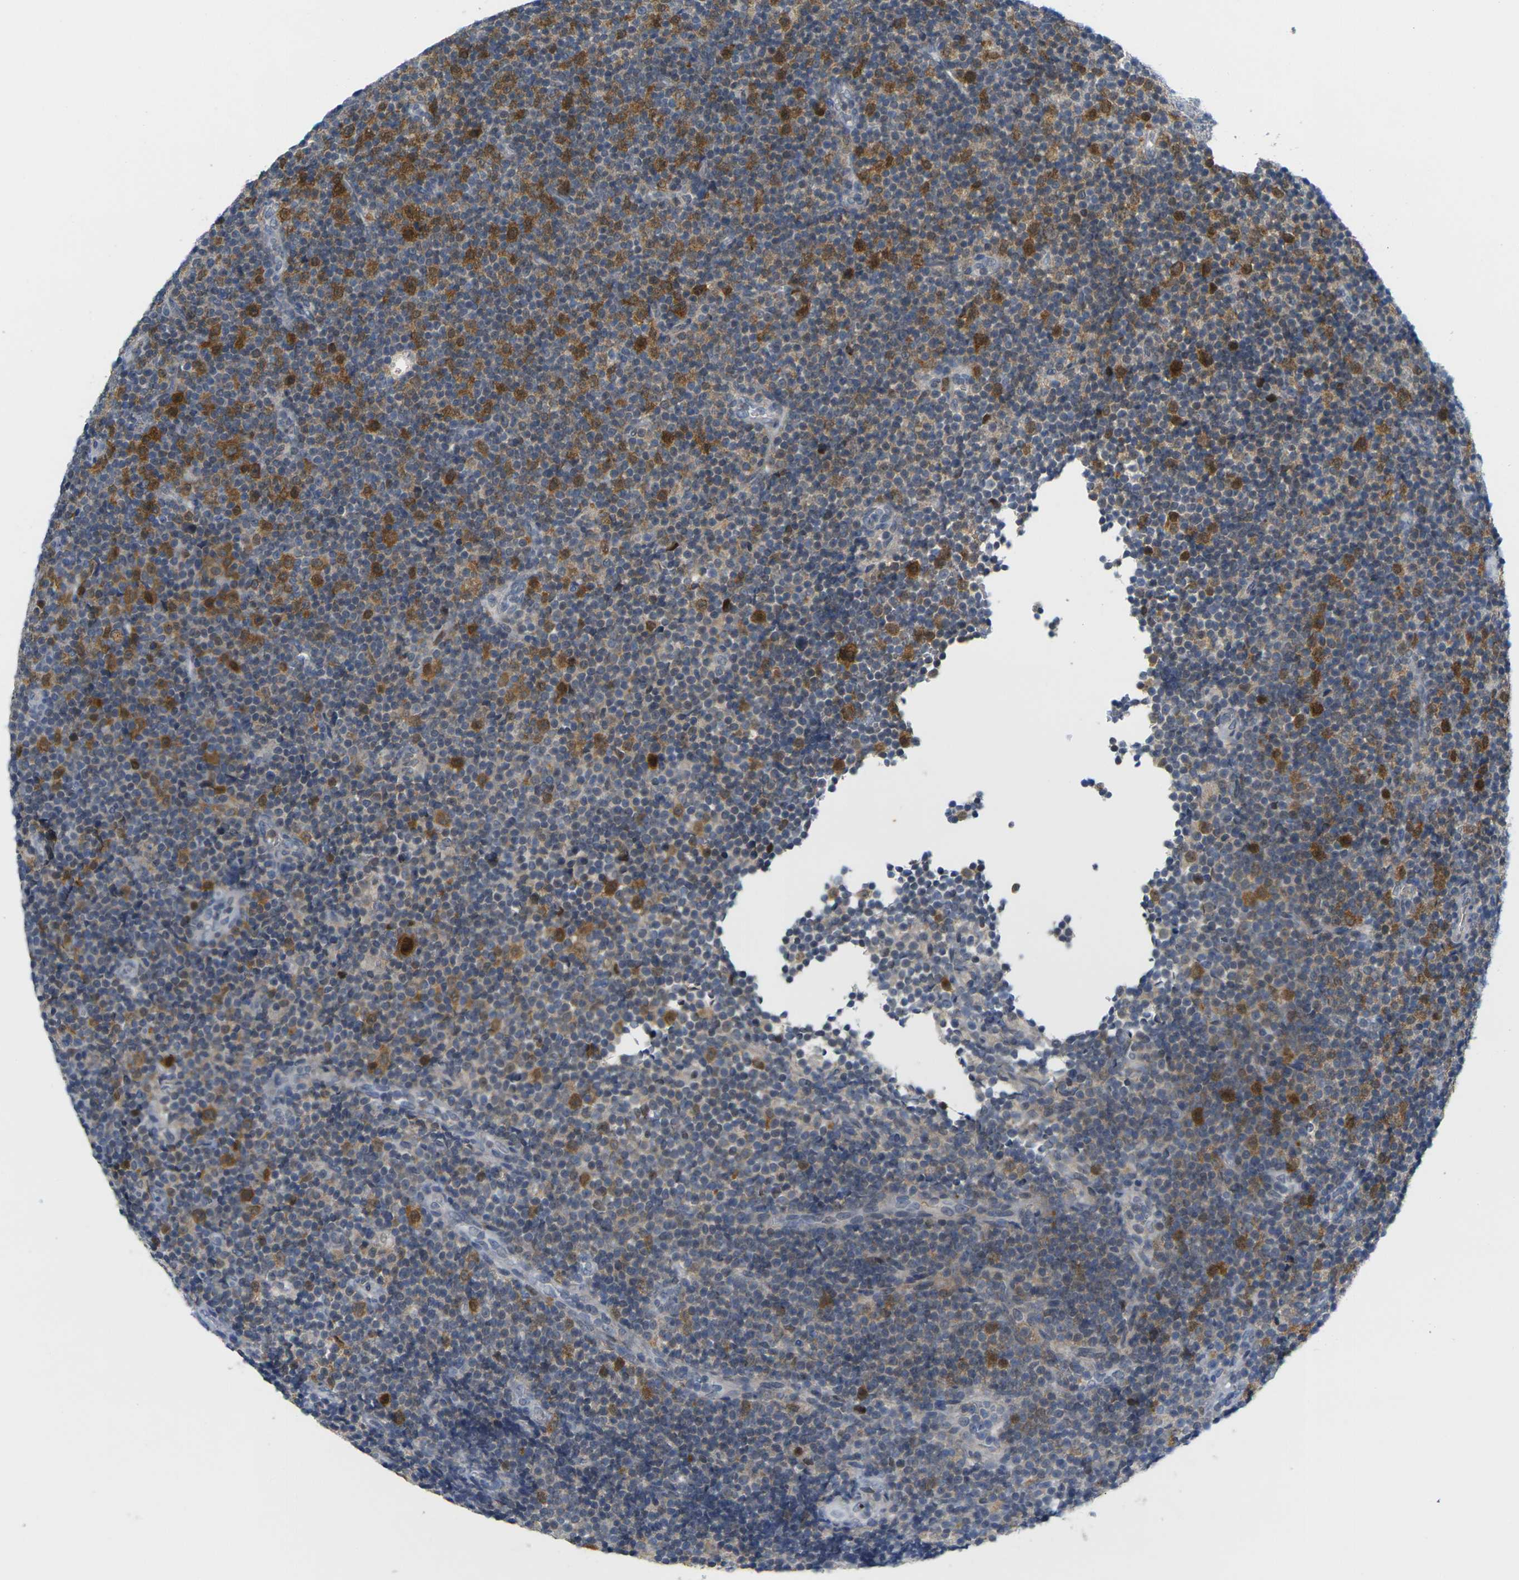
{"staining": {"intensity": "moderate", "quantity": "25%-75%", "location": "cytoplasmic/membranous,nuclear"}, "tissue": "lymphoma", "cell_type": "Tumor cells", "image_type": "cancer", "snomed": [{"axis": "morphology", "description": "Malignant lymphoma, non-Hodgkin's type, Low grade"}, {"axis": "topography", "description": "Lymph node"}], "caption": "A micrograph showing moderate cytoplasmic/membranous and nuclear positivity in approximately 25%-75% of tumor cells in lymphoma, as visualized by brown immunohistochemical staining.", "gene": "CDK2", "patient": {"sex": "female", "age": 67}}